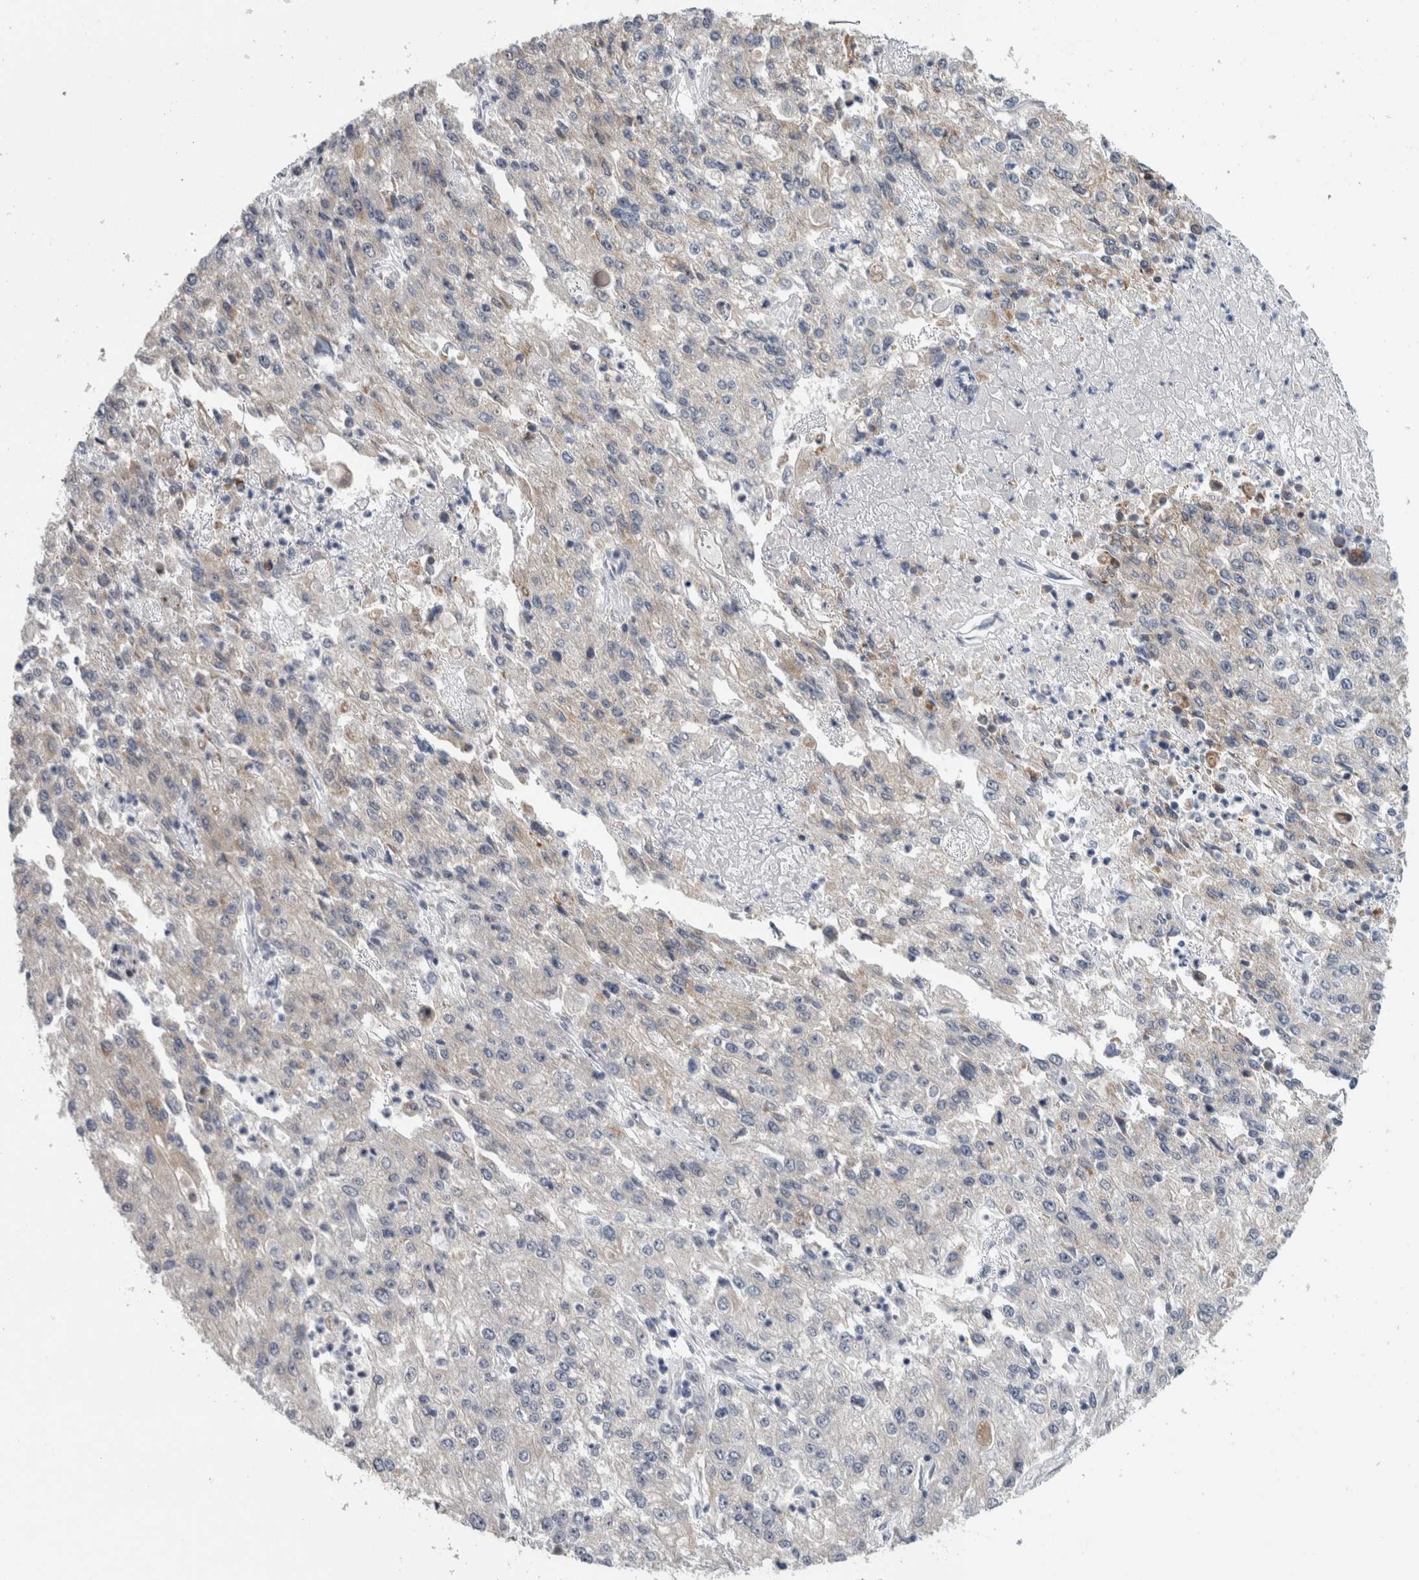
{"staining": {"intensity": "negative", "quantity": "none", "location": "none"}, "tissue": "endometrial cancer", "cell_type": "Tumor cells", "image_type": "cancer", "snomed": [{"axis": "morphology", "description": "Adenocarcinoma, NOS"}, {"axis": "topography", "description": "Endometrium"}], "caption": "This image is of endometrial cancer (adenocarcinoma) stained with immunohistochemistry (IHC) to label a protein in brown with the nuclei are counter-stained blue. There is no positivity in tumor cells.", "gene": "PRRG4", "patient": {"sex": "female", "age": 49}}